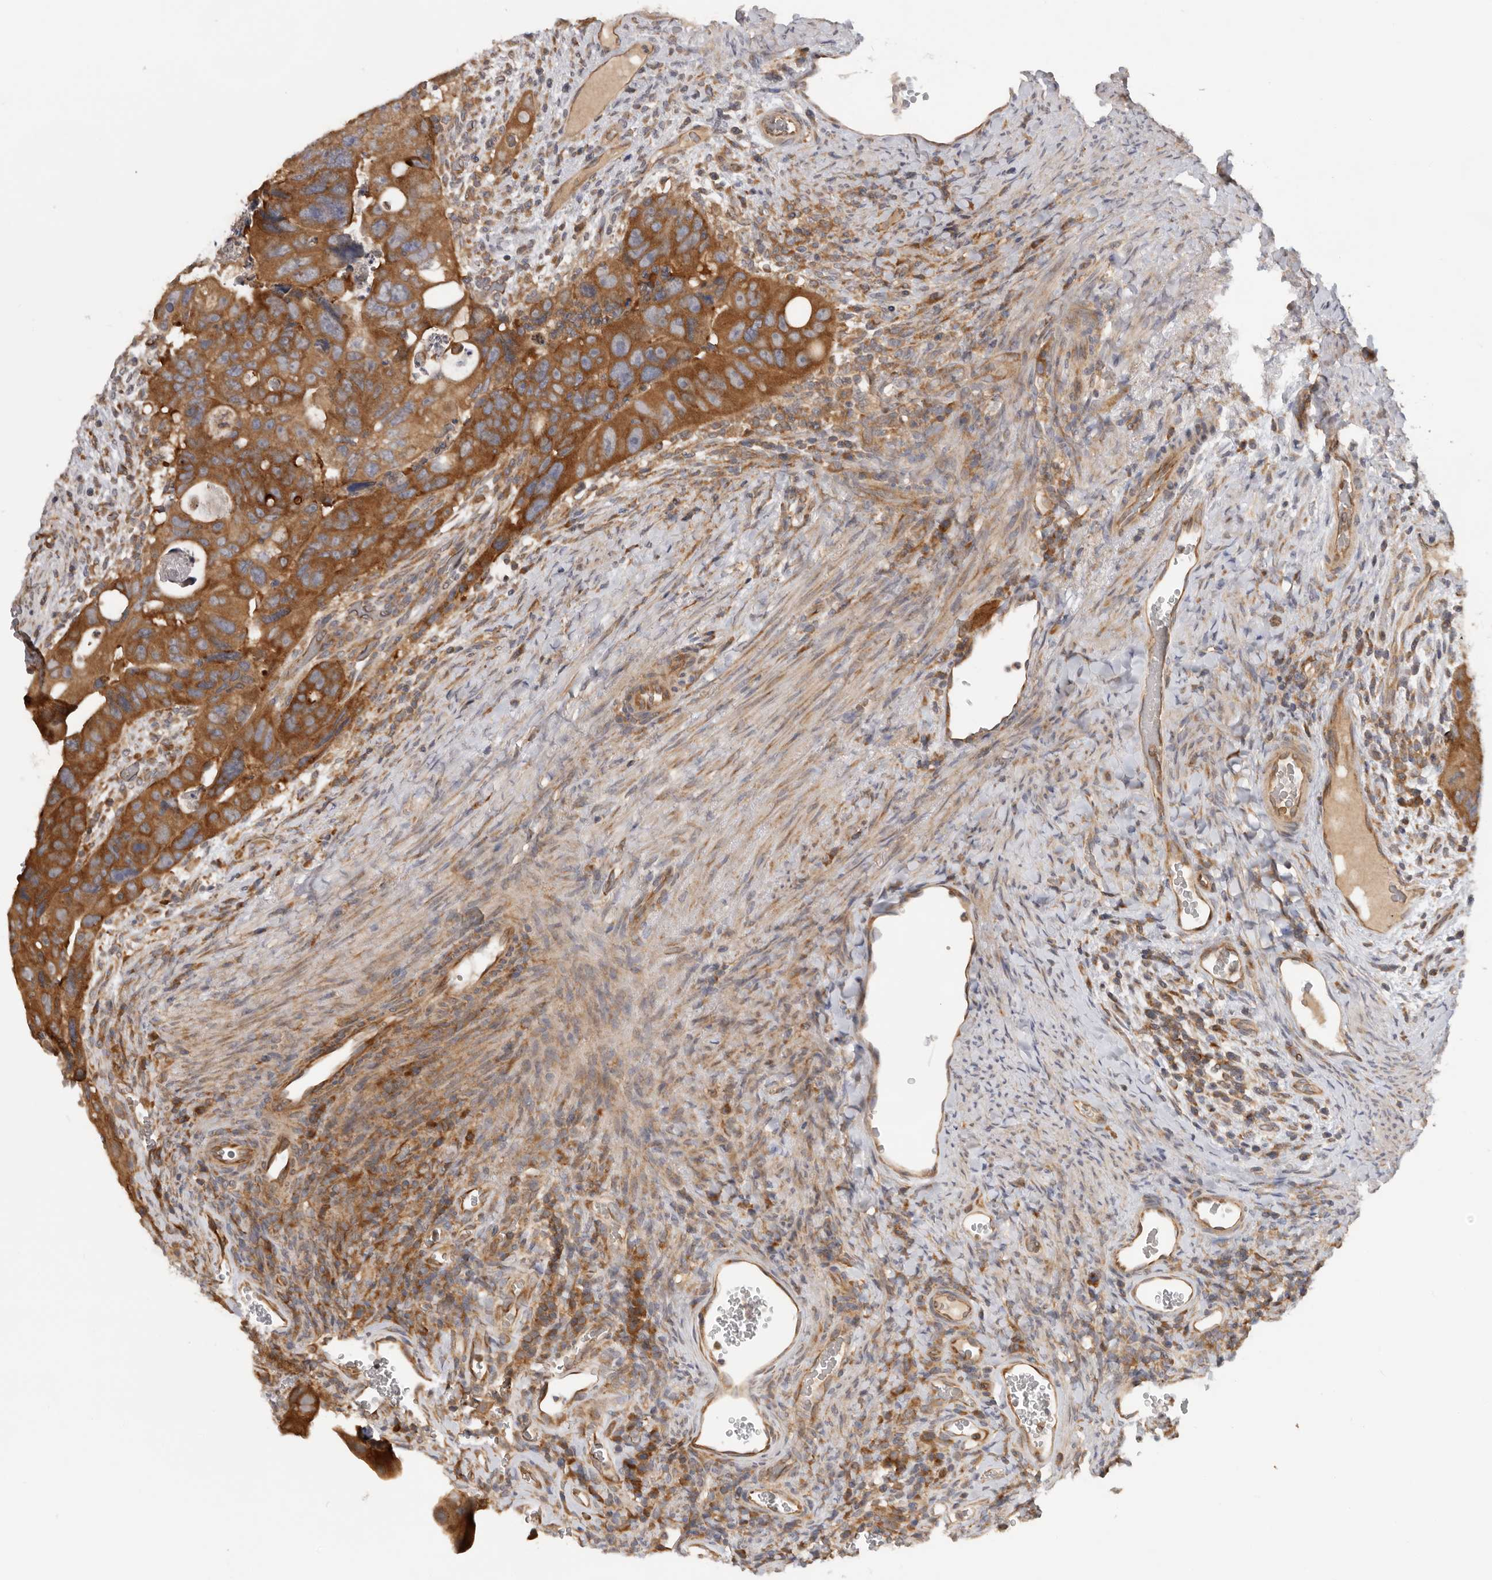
{"staining": {"intensity": "strong", "quantity": ">75%", "location": "cytoplasmic/membranous"}, "tissue": "colorectal cancer", "cell_type": "Tumor cells", "image_type": "cancer", "snomed": [{"axis": "morphology", "description": "Adenocarcinoma, NOS"}, {"axis": "topography", "description": "Rectum"}], "caption": "IHC histopathology image of human colorectal cancer stained for a protein (brown), which shows high levels of strong cytoplasmic/membranous expression in about >75% of tumor cells.", "gene": "PPP1R42", "patient": {"sex": "male", "age": 59}}